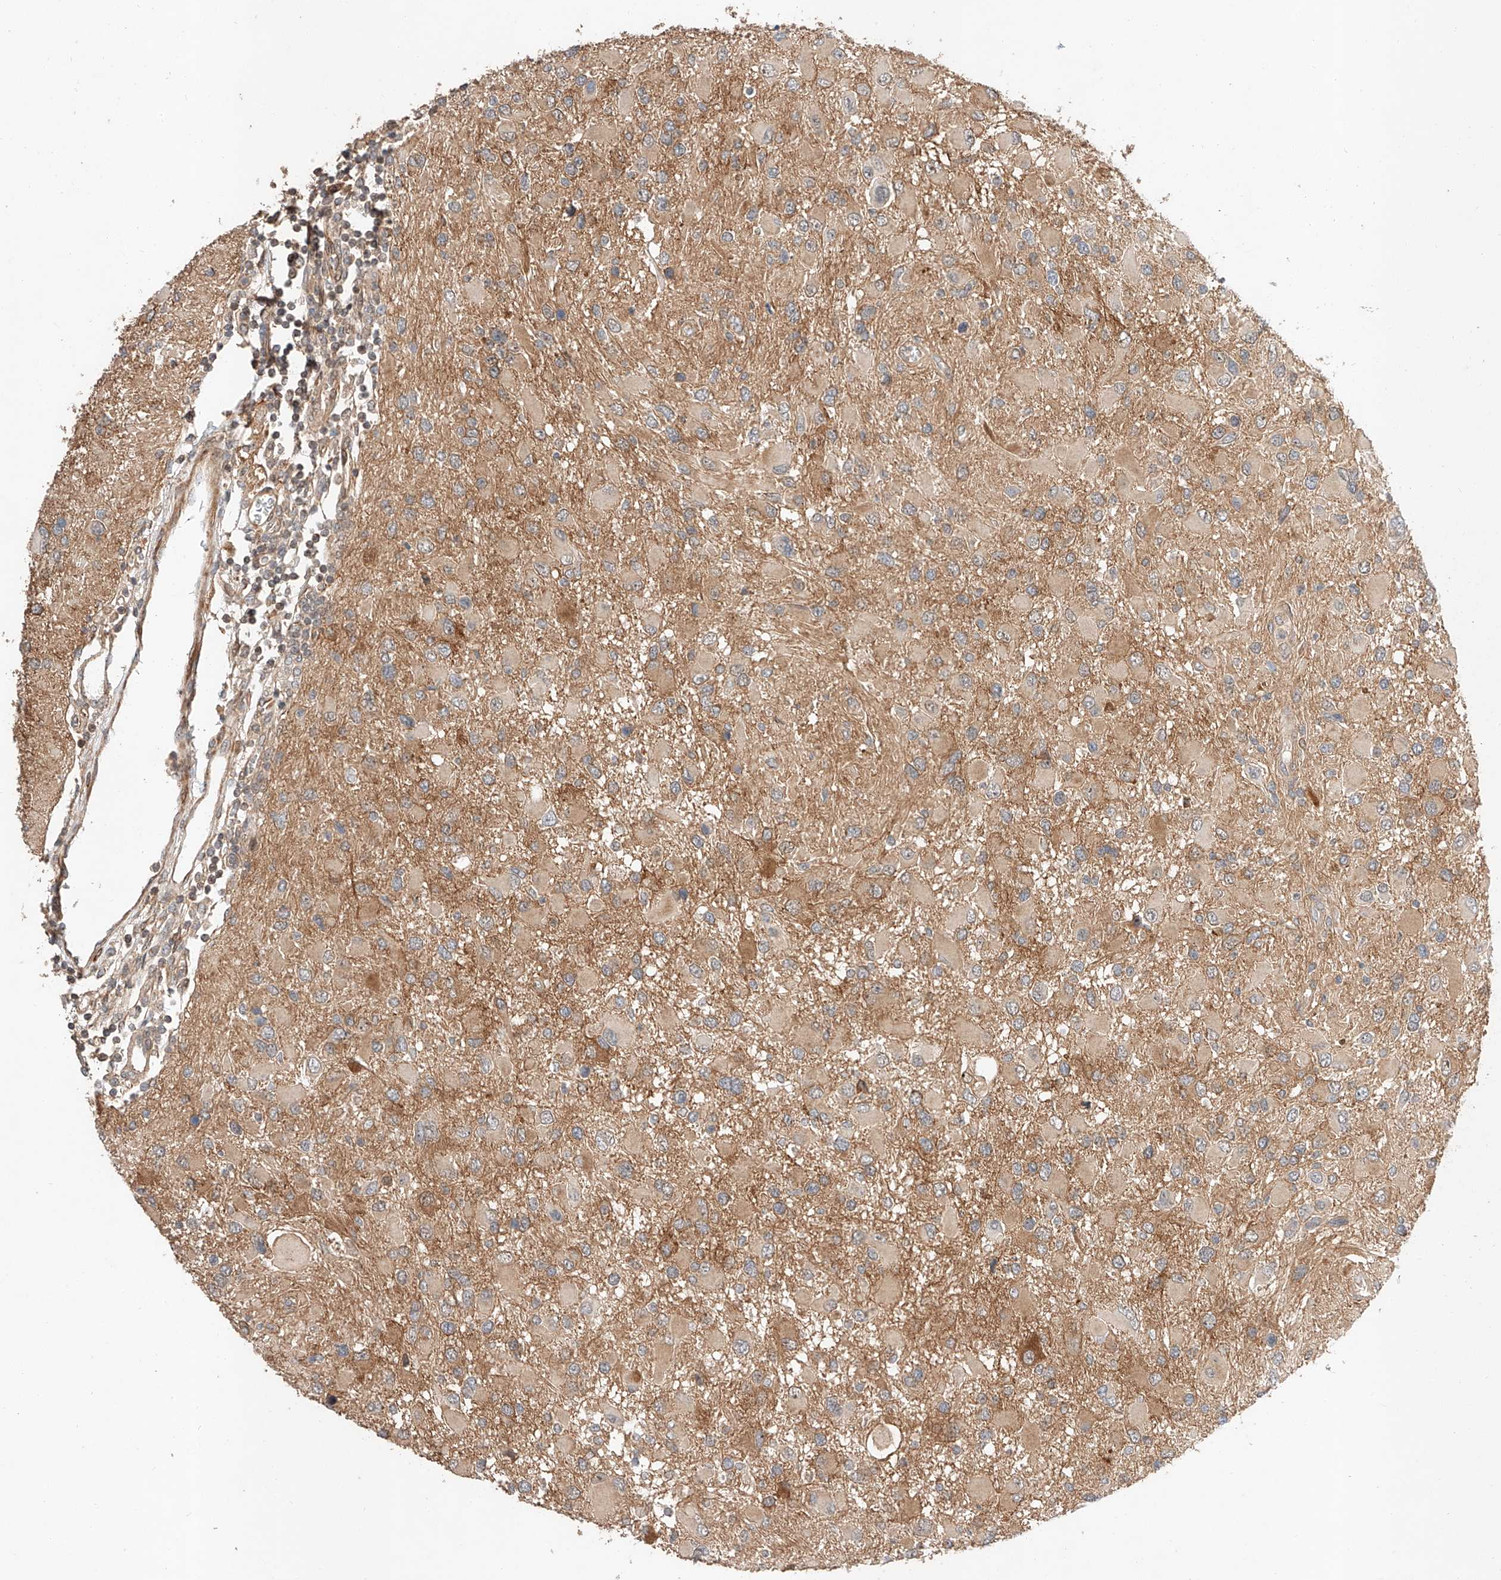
{"staining": {"intensity": "moderate", "quantity": "25%-75%", "location": "cytoplasmic/membranous"}, "tissue": "glioma", "cell_type": "Tumor cells", "image_type": "cancer", "snomed": [{"axis": "morphology", "description": "Glioma, malignant, High grade"}, {"axis": "topography", "description": "Brain"}], "caption": "Immunohistochemical staining of glioma demonstrates medium levels of moderate cytoplasmic/membranous protein positivity in approximately 25%-75% of tumor cells. Nuclei are stained in blue.", "gene": "RAB23", "patient": {"sex": "male", "age": 53}}